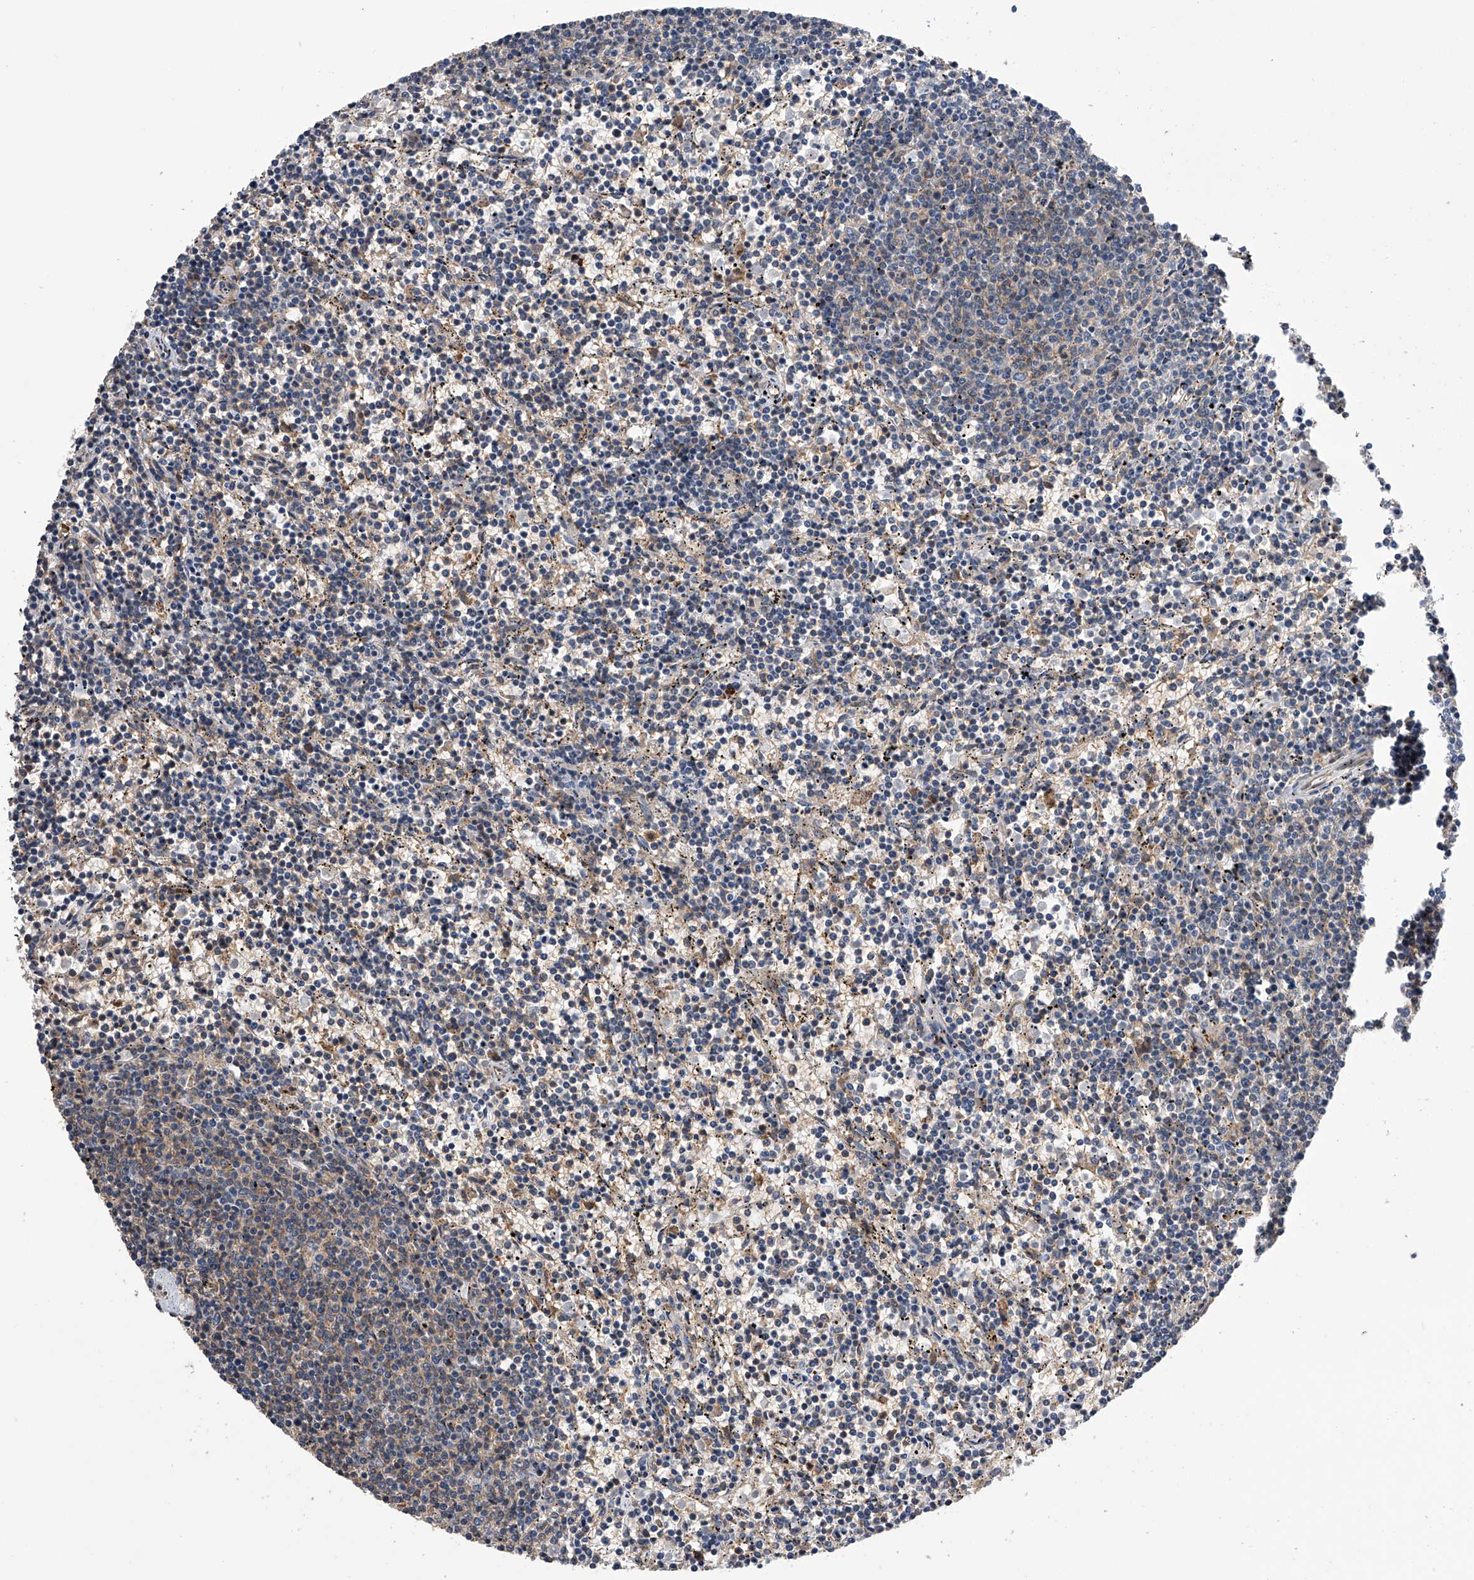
{"staining": {"intensity": "weak", "quantity": "<25%", "location": "cytoplasmic/membranous"}, "tissue": "lymphoma", "cell_type": "Tumor cells", "image_type": "cancer", "snomed": [{"axis": "morphology", "description": "Malignant lymphoma, non-Hodgkin's type, Low grade"}, {"axis": "topography", "description": "Spleen"}], "caption": "Lymphoma was stained to show a protein in brown. There is no significant expression in tumor cells.", "gene": "SPOCK1", "patient": {"sex": "female", "age": 50}}